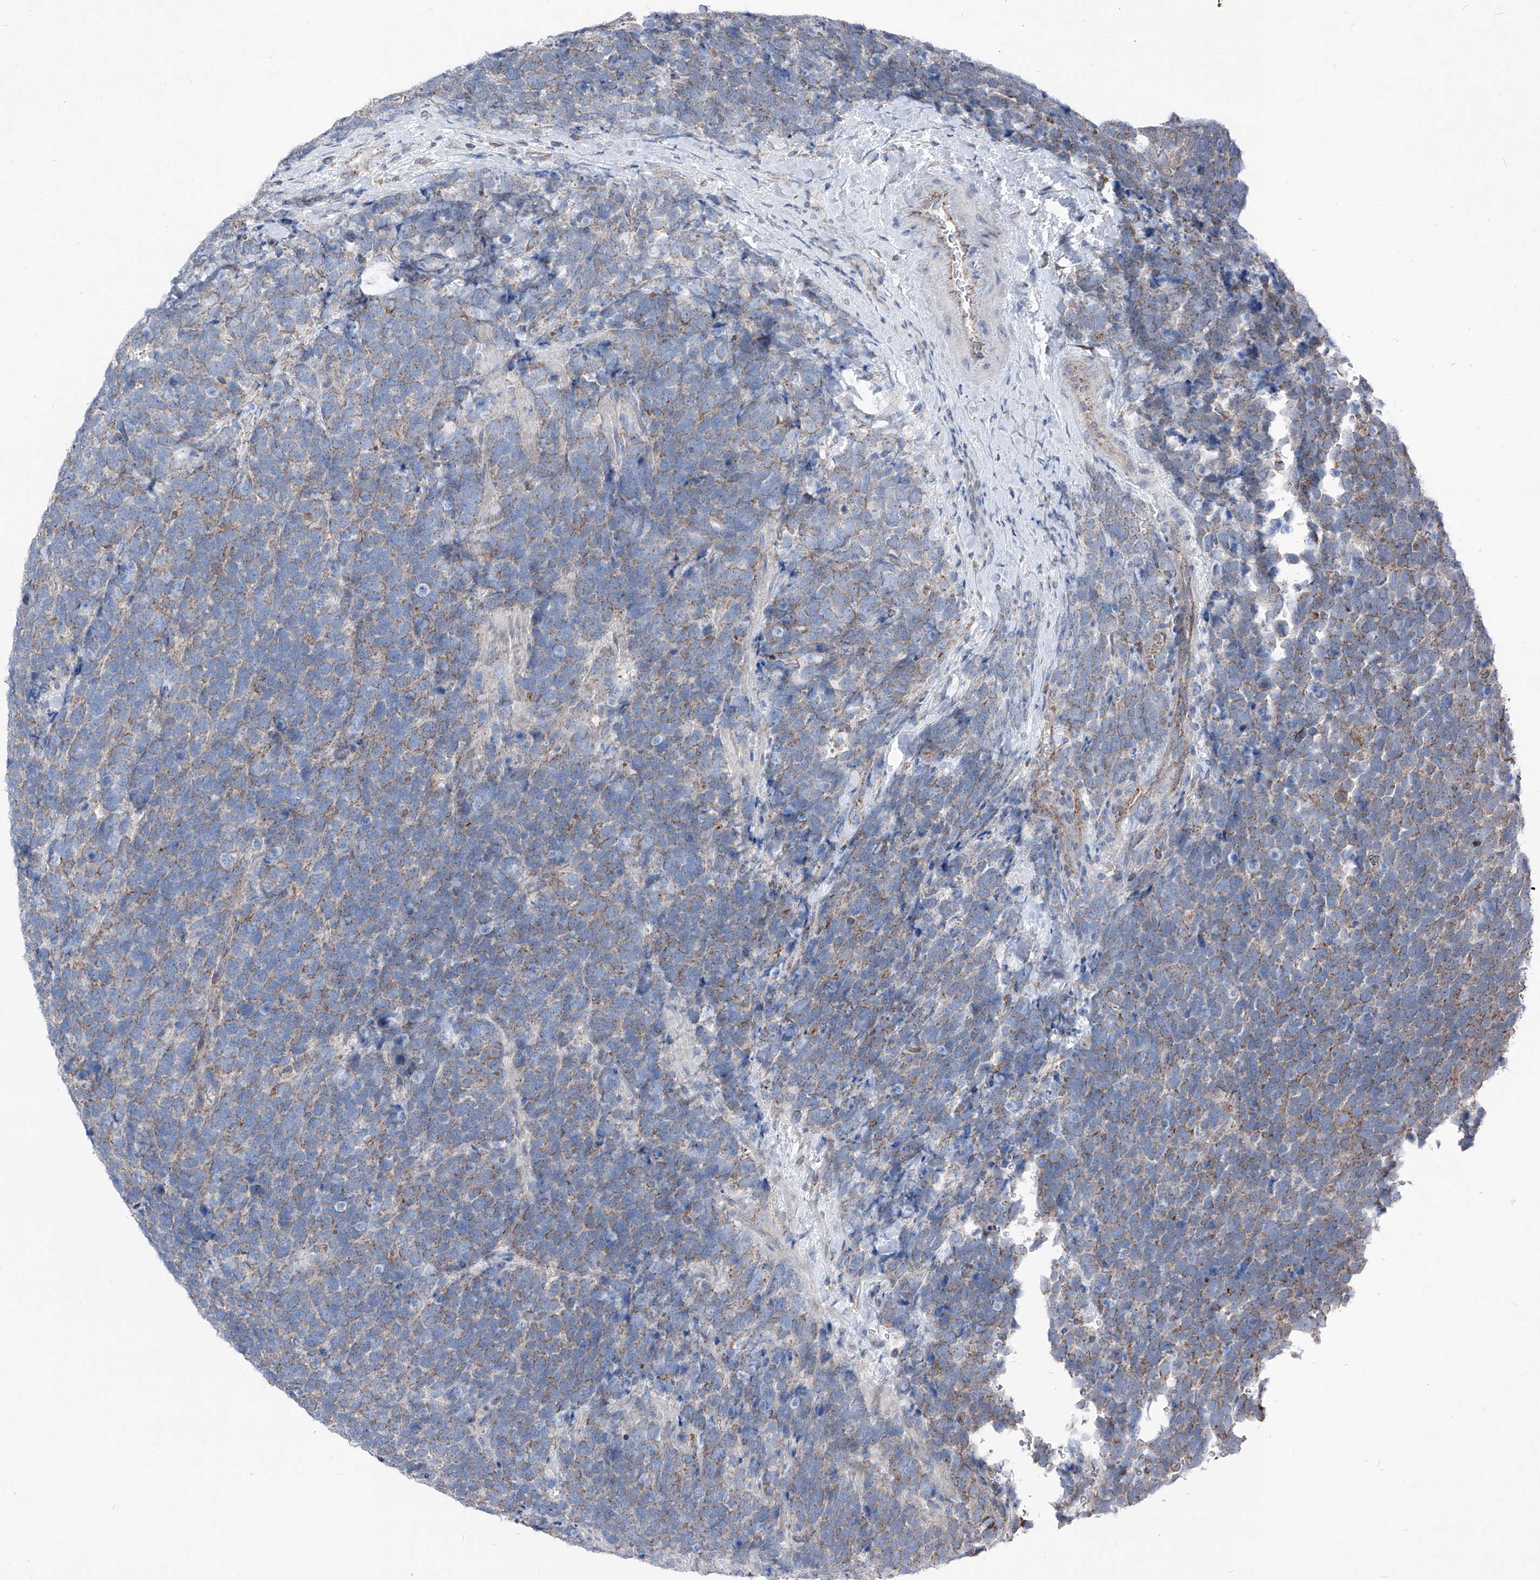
{"staining": {"intensity": "weak", "quantity": "25%-75%", "location": "cytoplasmic/membranous"}, "tissue": "urothelial cancer", "cell_type": "Tumor cells", "image_type": "cancer", "snomed": [{"axis": "morphology", "description": "Urothelial carcinoma, High grade"}, {"axis": "topography", "description": "Urinary bladder"}], "caption": "High-magnification brightfield microscopy of urothelial carcinoma (high-grade) stained with DAB (brown) and counterstained with hematoxylin (blue). tumor cells exhibit weak cytoplasmic/membranous positivity is identified in approximately25%-75% of cells.", "gene": "AGPS", "patient": {"sex": "female", "age": 82}}